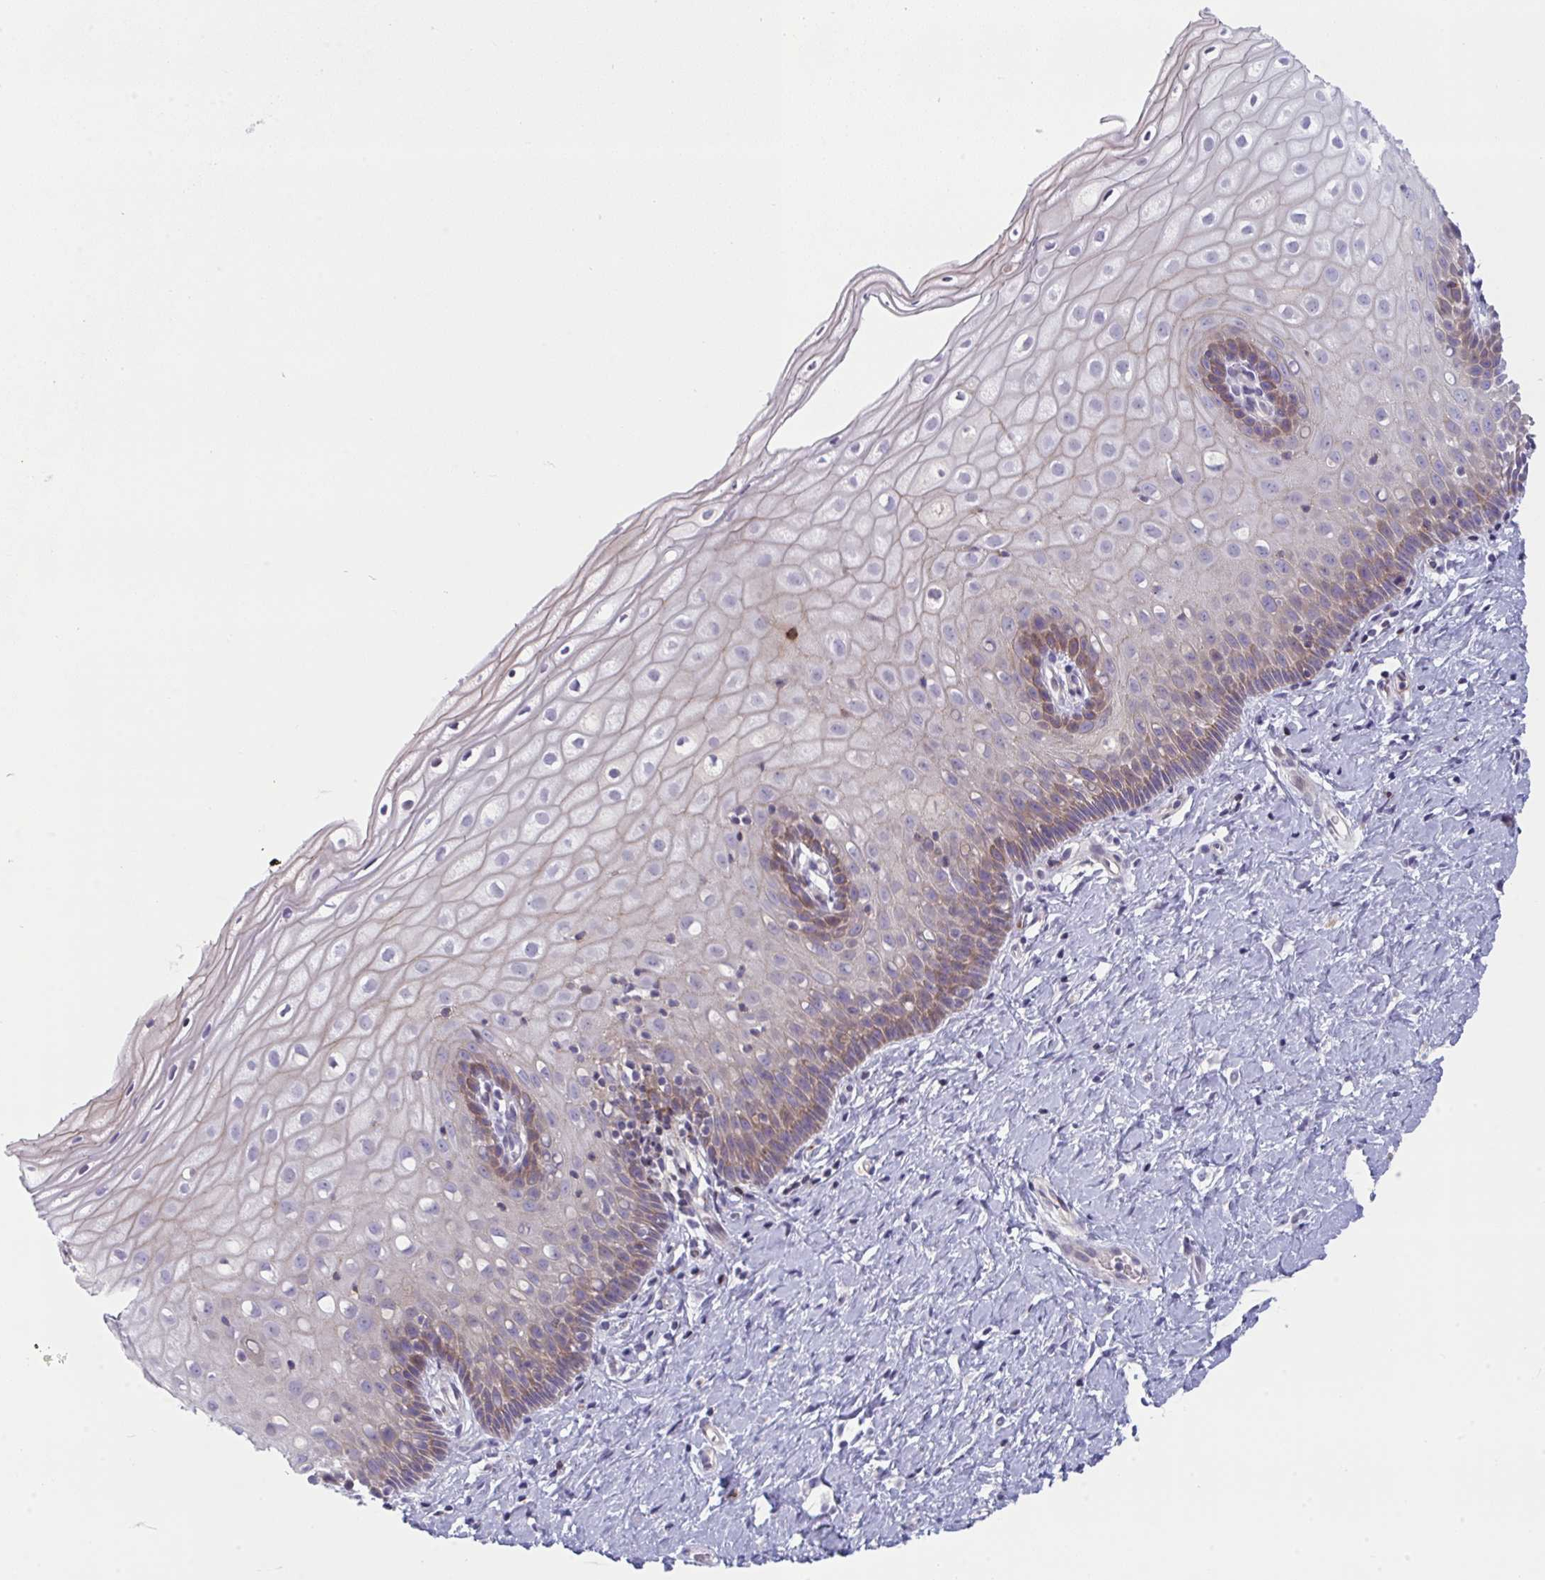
{"staining": {"intensity": "negative", "quantity": "none", "location": "none"}, "tissue": "cervix", "cell_type": "Glandular cells", "image_type": "normal", "snomed": [{"axis": "morphology", "description": "Normal tissue, NOS"}, {"axis": "topography", "description": "Cervix"}], "caption": "Immunohistochemical staining of normal human cervix exhibits no significant positivity in glandular cells. Brightfield microscopy of immunohistochemistry stained with DAB (3,3'-diaminobenzidine) (brown) and hematoxylin (blue), captured at high magnification.", "gene": "AOC2", "patient": {"sex": "female", "age": 37}}